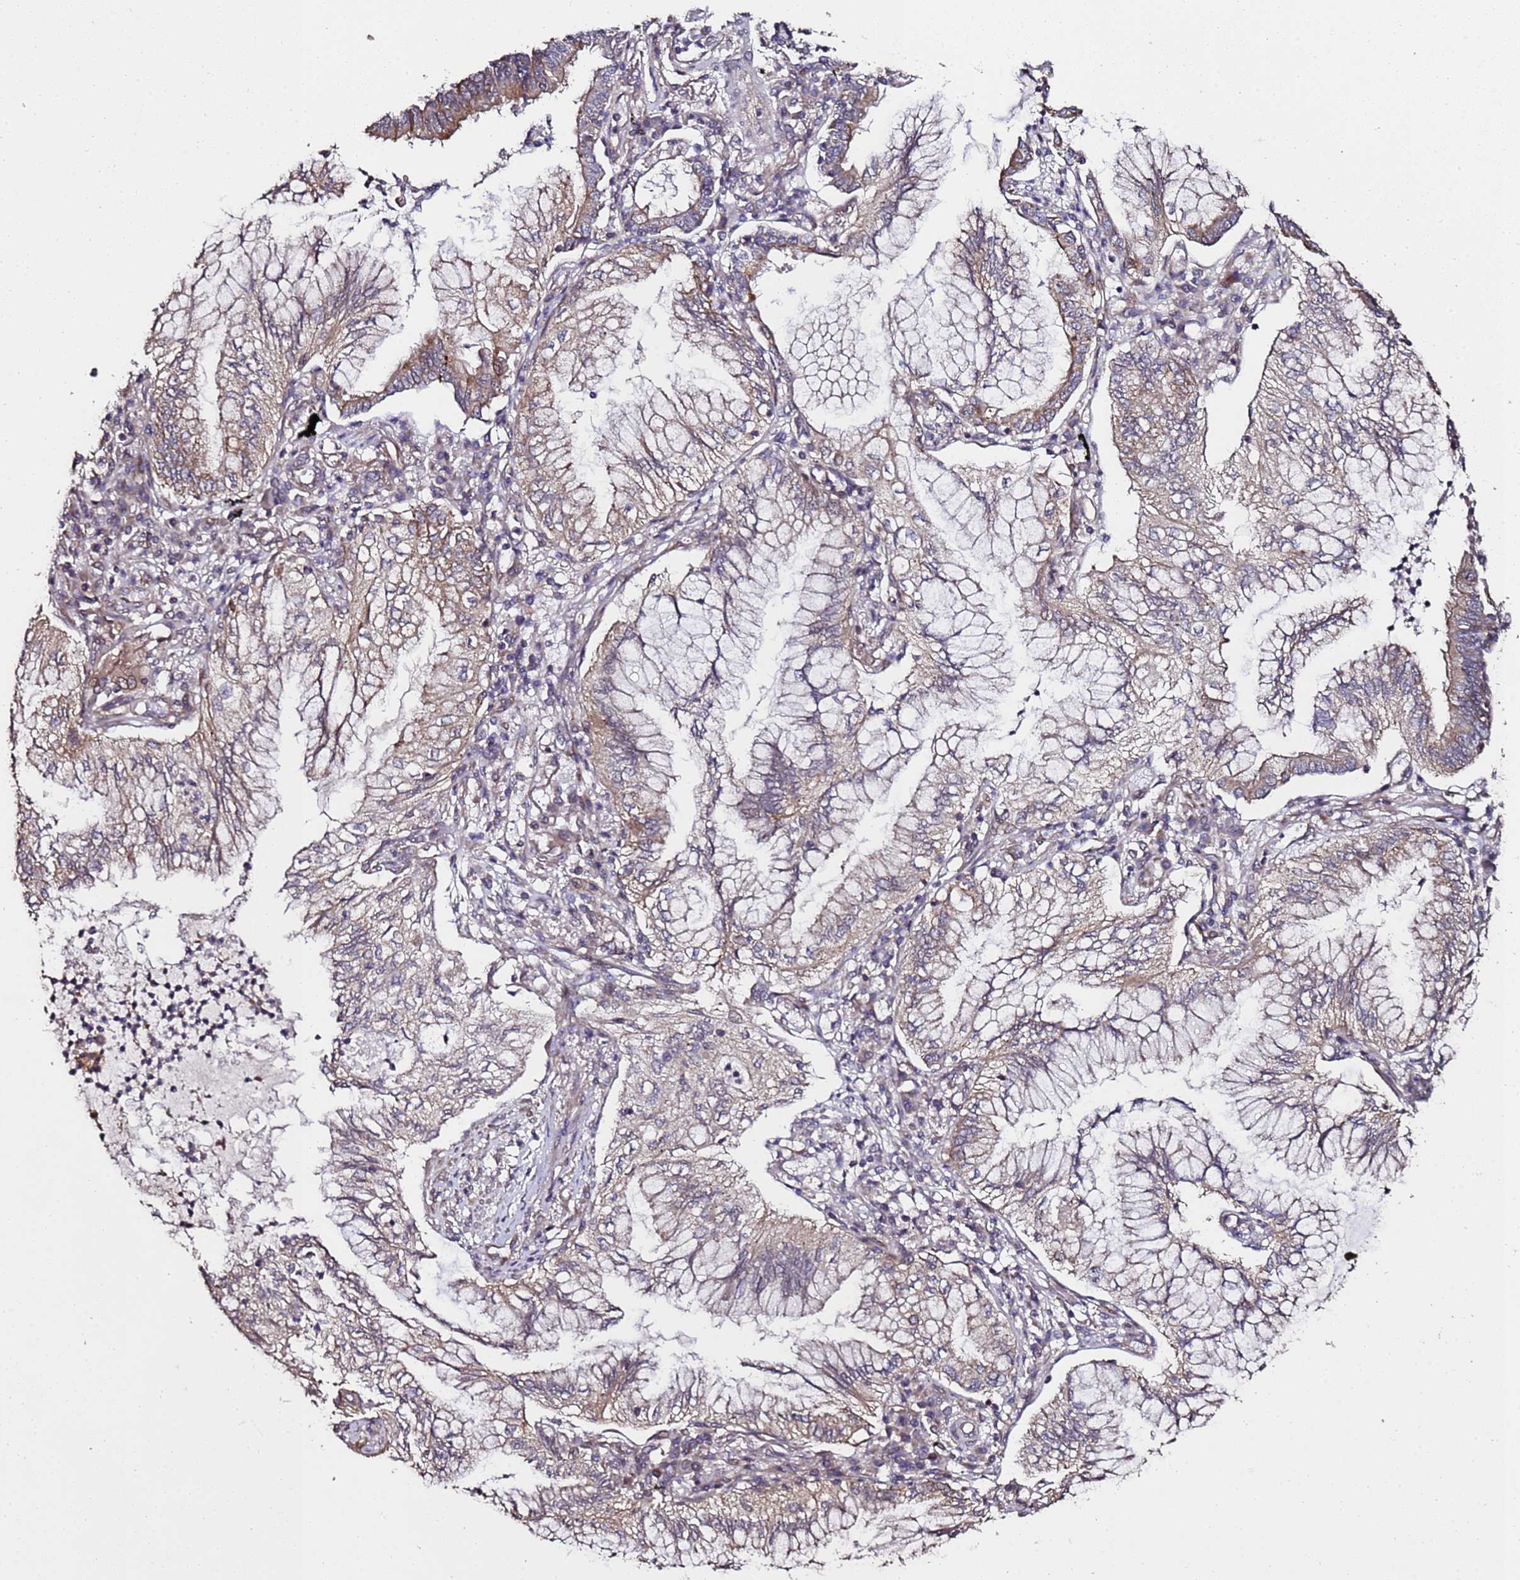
{"staining": {"intensity": "weak", "quantity": "25%-75%", "location": "cytoplasmic/membranous"}, "tissue": "lung cancer", "cell_type": "Tumor cells", "image_type": "cancer", "snomed": [{"axis": "morphology", "description": "Adenocarcinoma, NOS"}, {"axis": "topography", "description": "Lung"}], "caption": "Brown immunohistochemical staining in adenocarcinoma (lung) reveals weak cytoplasmic/membranous positivity in about 25%-75% of tumor cells.", "gene": "PRODH", "patient": {"sex": "female", "age": 70}}